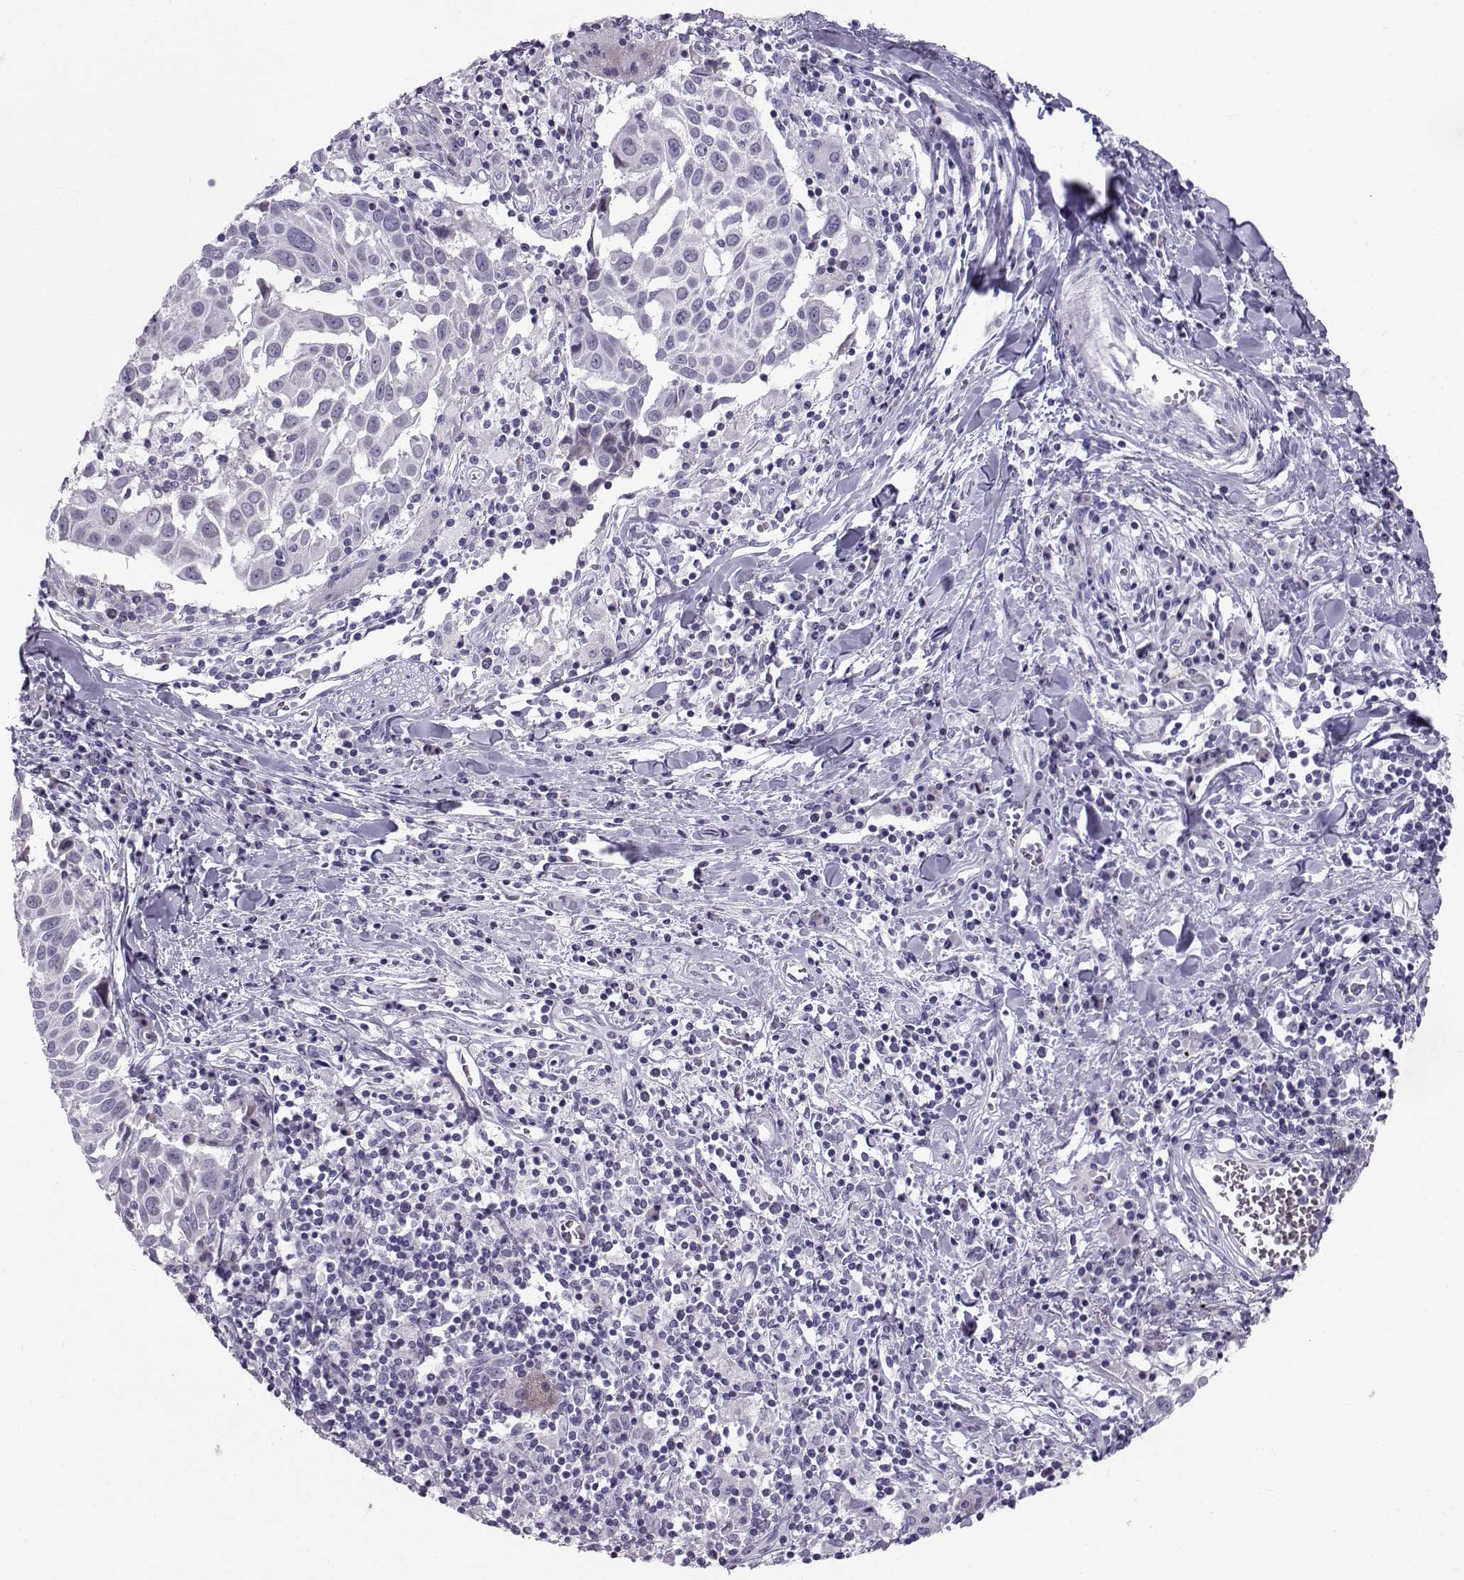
{"staining": {"intensity": "negative", "quantity": "none", "location": "none"}, "tissue": "lung cancer", "cell_type": "Tumor cells", "image_type": "cancer", "snomed": [{"axis": "morphology", "description": "Squamous cell carcinoma, NOS"}, {"axis": "topography", "description": "Lung"}], "caption": "IHC histopathology image of neoplastic tissue: human squamous cell carcinoma (lung) stained with DAB demonstrates no significant protein positivity in tumor cells.", "gene": "DMRT3", "patient": {"sex": "male", "age": 57}}